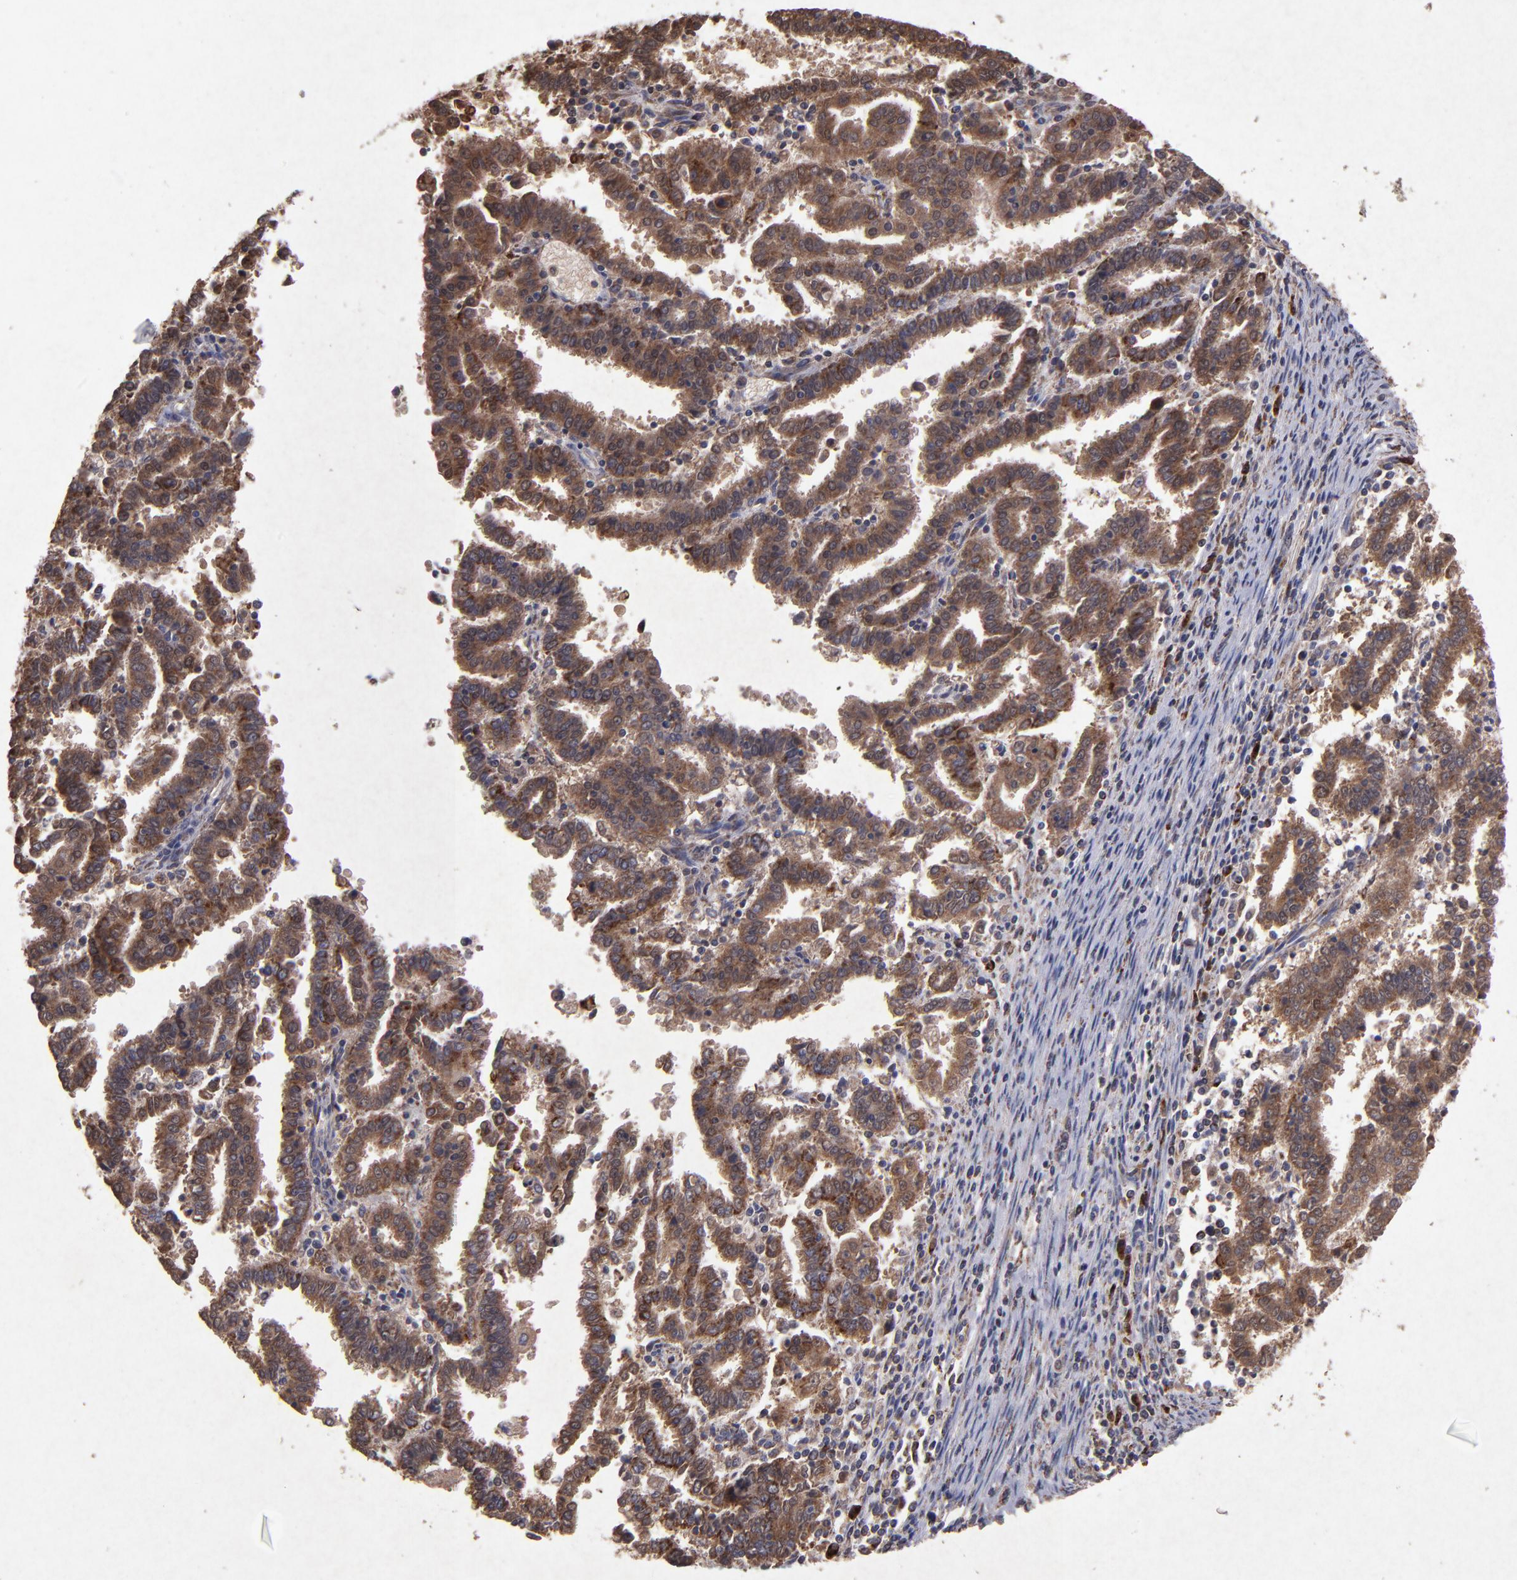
{"staining": {"intensity": "moderate", "quantity": ">75%", "location": "cytoplasmic/membranous"}, "tissue": "endometrial cancer", "cell_type": "Tumor cells", "image_type": "cancer", "snomed": [{"axis": "morphology", "description": "Adenocarcinoma, NOS"}, {"axis": "topography", "description": "Uterus"}], "caption": "Protein expression analysis of endometrial cancer demonstrates moderate cytoplasmic/membranous staining in approximately >75% of tumor cells.", "gene": "TIMM9", "patient": {"sex": "female", "age": 83}}